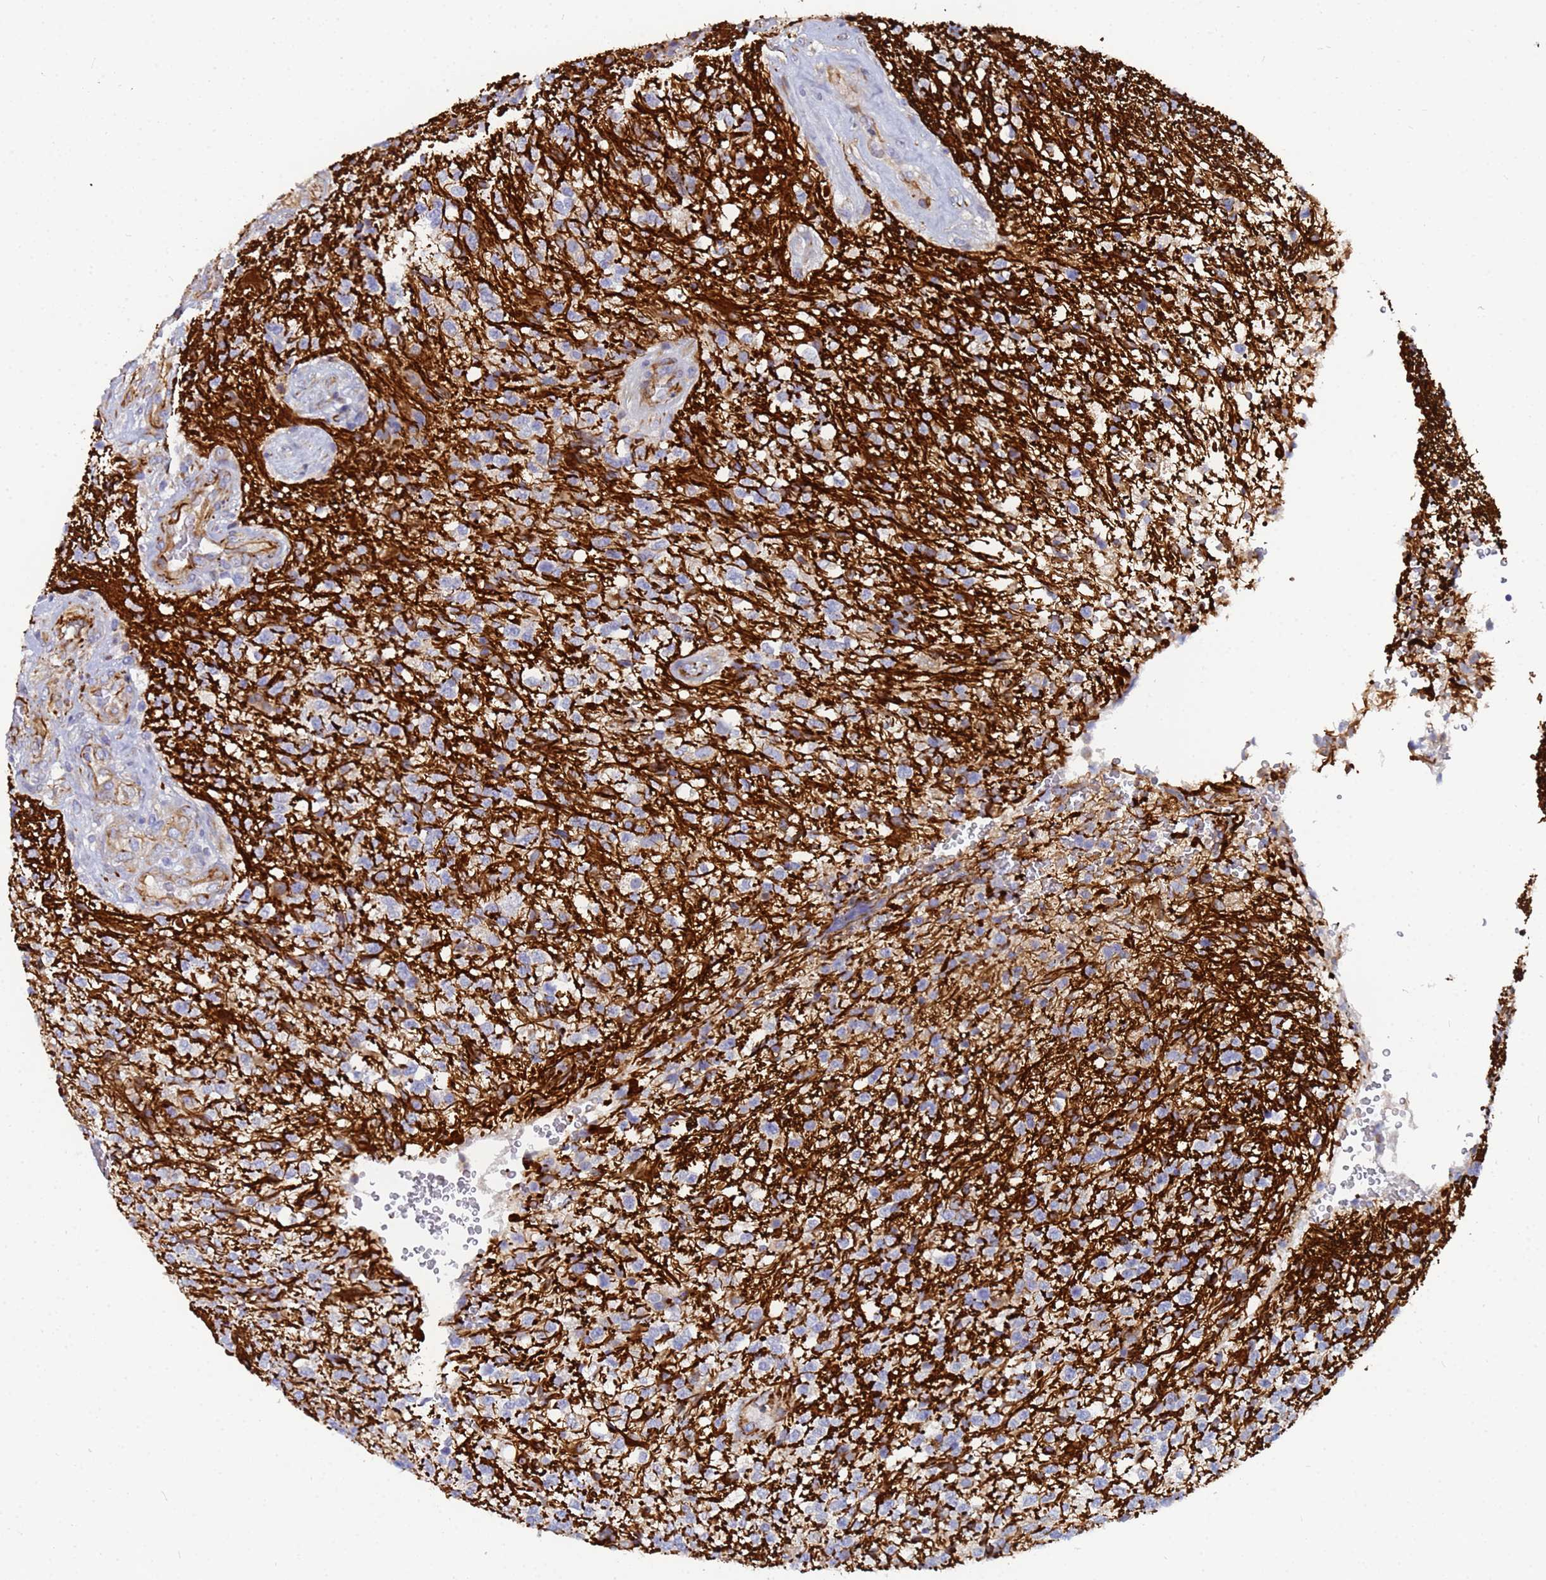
{"staining": {"intensity": "negative", "quantity": "none", "location": "none"}, "tissue": "glioma", "cell_type": "Tumor cells", "image_type": "cancer", "snomed": [{"axis": "morphology", "description": "Glioma, malignant, High grade"}, {"axis": "topography", "description": "Brain"}], "caption": "Tumor cells show no significant expression in glioma.", "gene": "SYT13", "patient": {"sex": "male", "age": 56}}